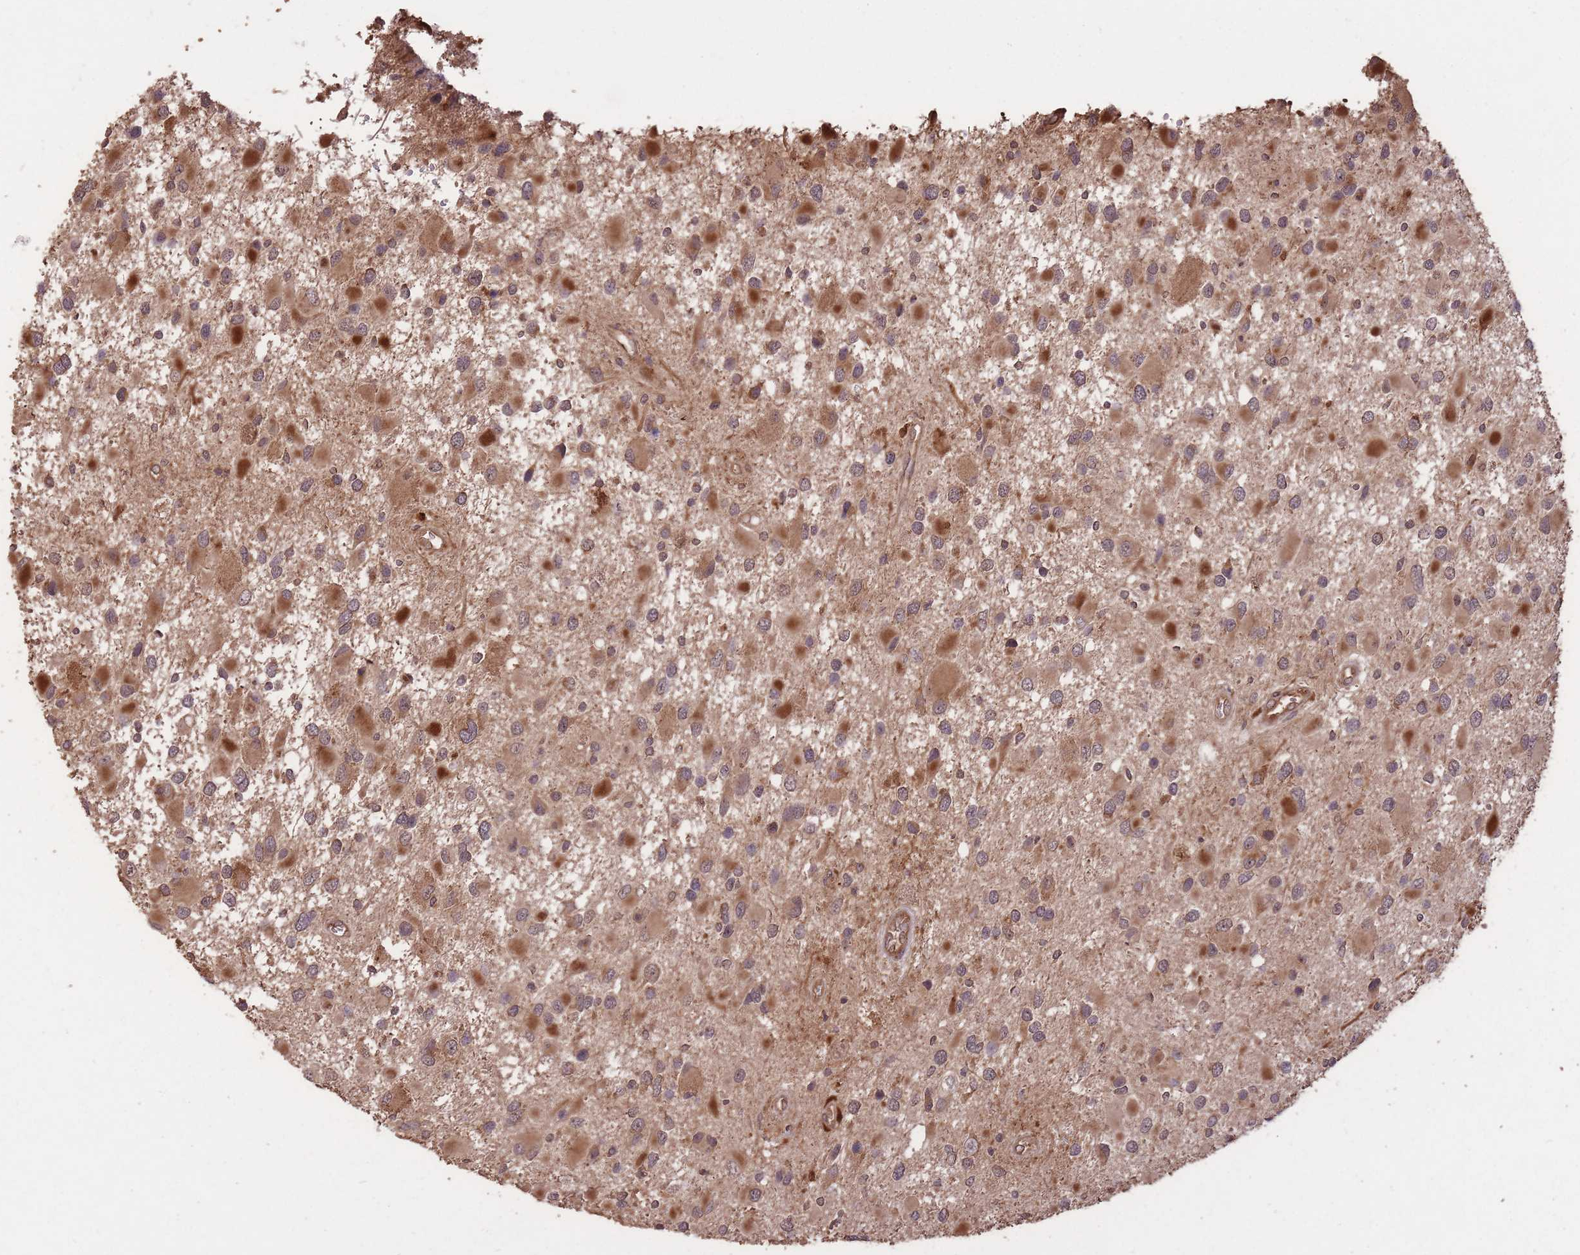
{"staining": {"intensity": "strong", "quantity": ">75%", "location": "cytoplasmic/membranous"}, "tissue": "glioma", "cell_type": "Tumor cells", "image_type": "cancer", "snomed": [{"axis": "morphology", "description": "Glioma, malignant, High grade"}, {"axis": "topography", "description": "Brain"}], "caption": "Human glioma stained with a brown dye demonstrates strong cytoplasmic/membranous positive expression in about >75% of tumor cells.", "gene": "ERBB3", "patient": {"sex": "male", "age": 53}}